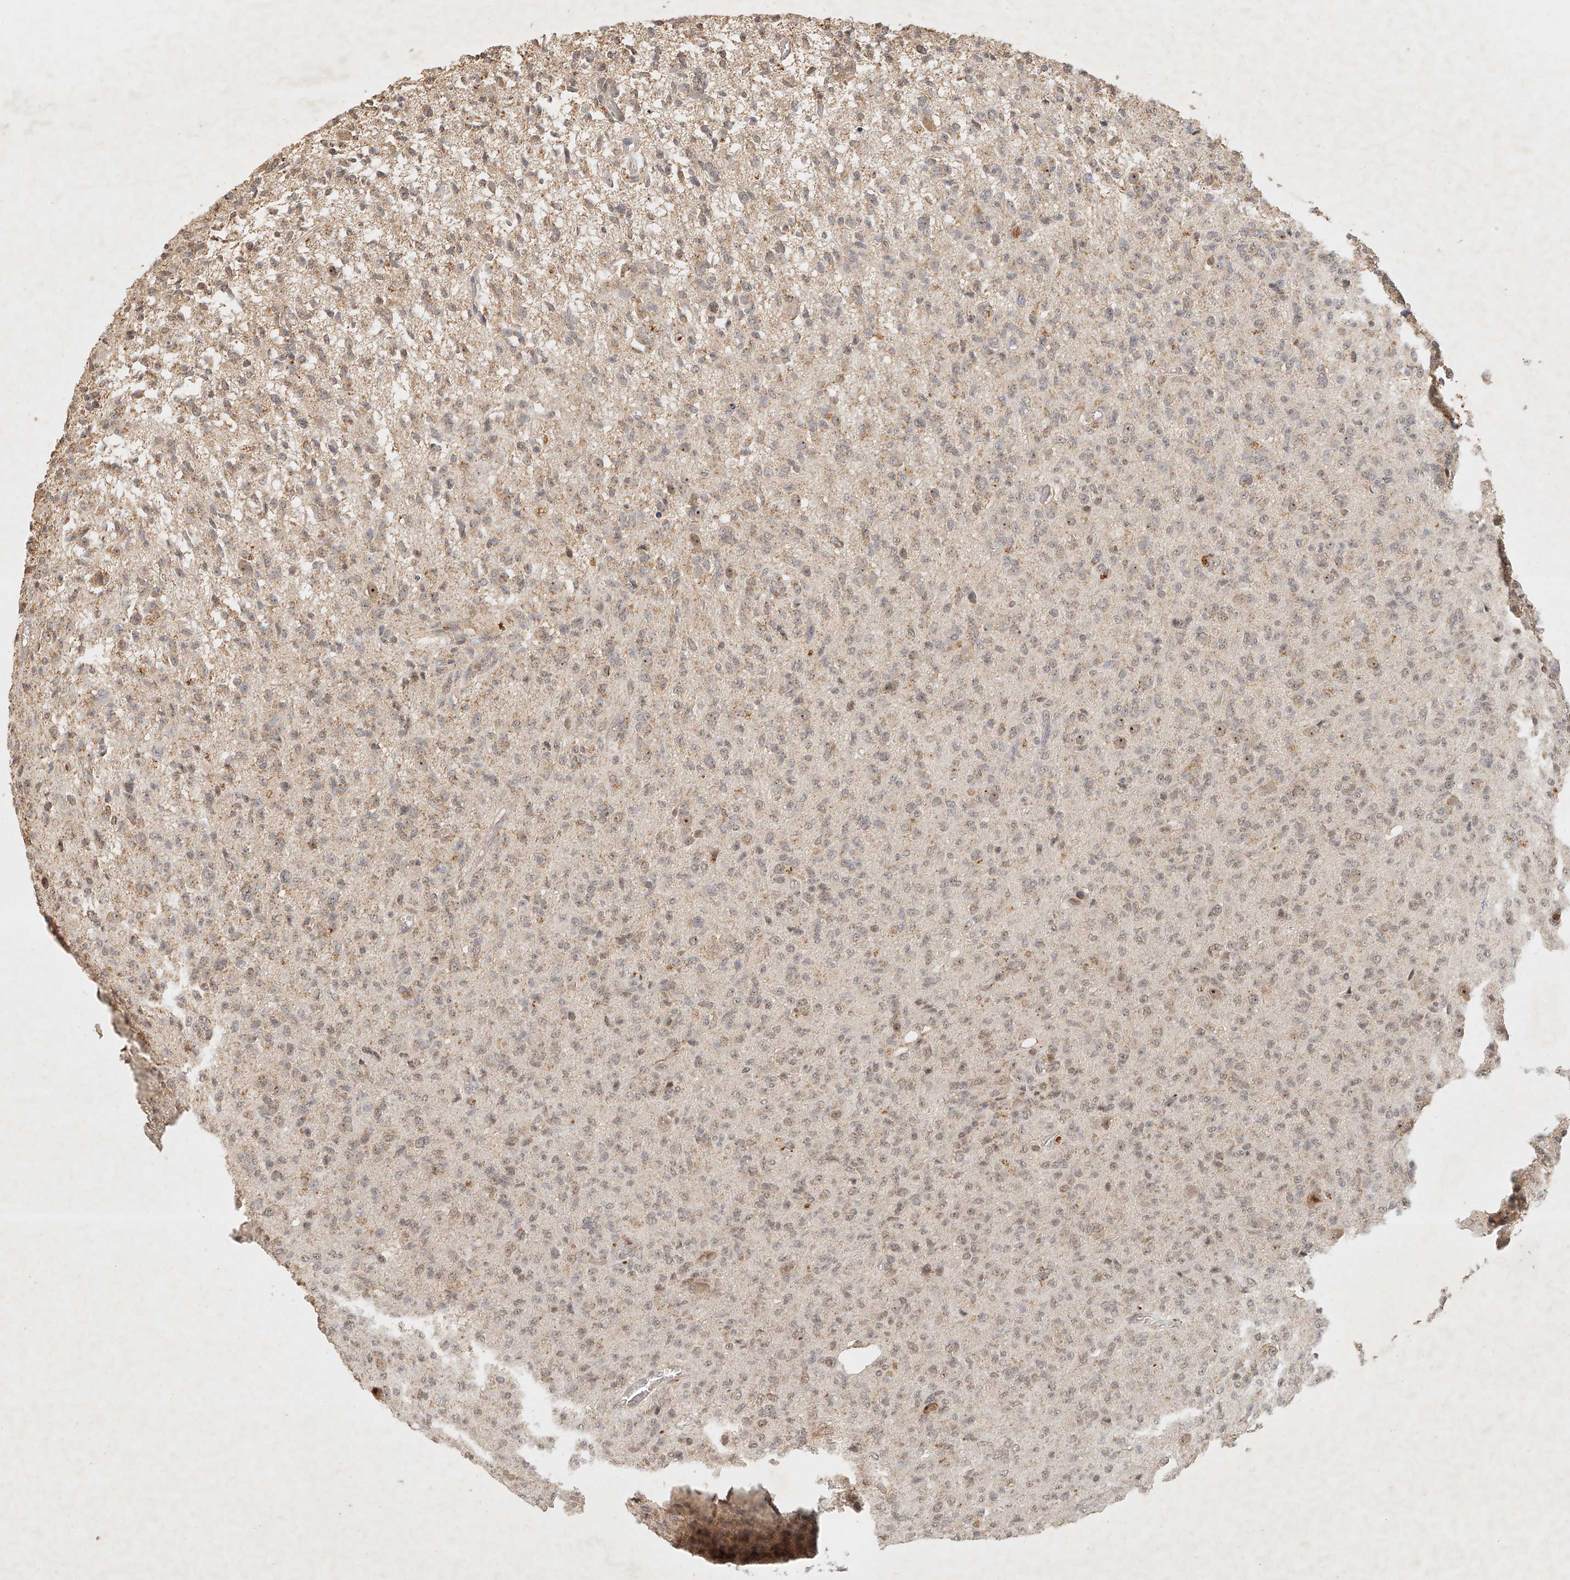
{"staining": {"intensity": "weak", "quantity": ">75%", "location": "cytoplasmic/membranous"}, "tissue": "glioma", "cell_type": "Tumor cells", "image_type": "cancer", "snomed": [{"axis": "morphology", "description": "Glioma, malignant, High grade"}, {"axis": "topography", "description": "Brain"}], "caption": "IHC (DAB (3,3'-diaminobenzidine)) staining of human malignant glioma (high-grade) reveals weak cytoplasmic/membranous protein staining in about >75% of tumor cells.", "gene": "CXorf58", "patient": {"sex": "female", "age": 57}}